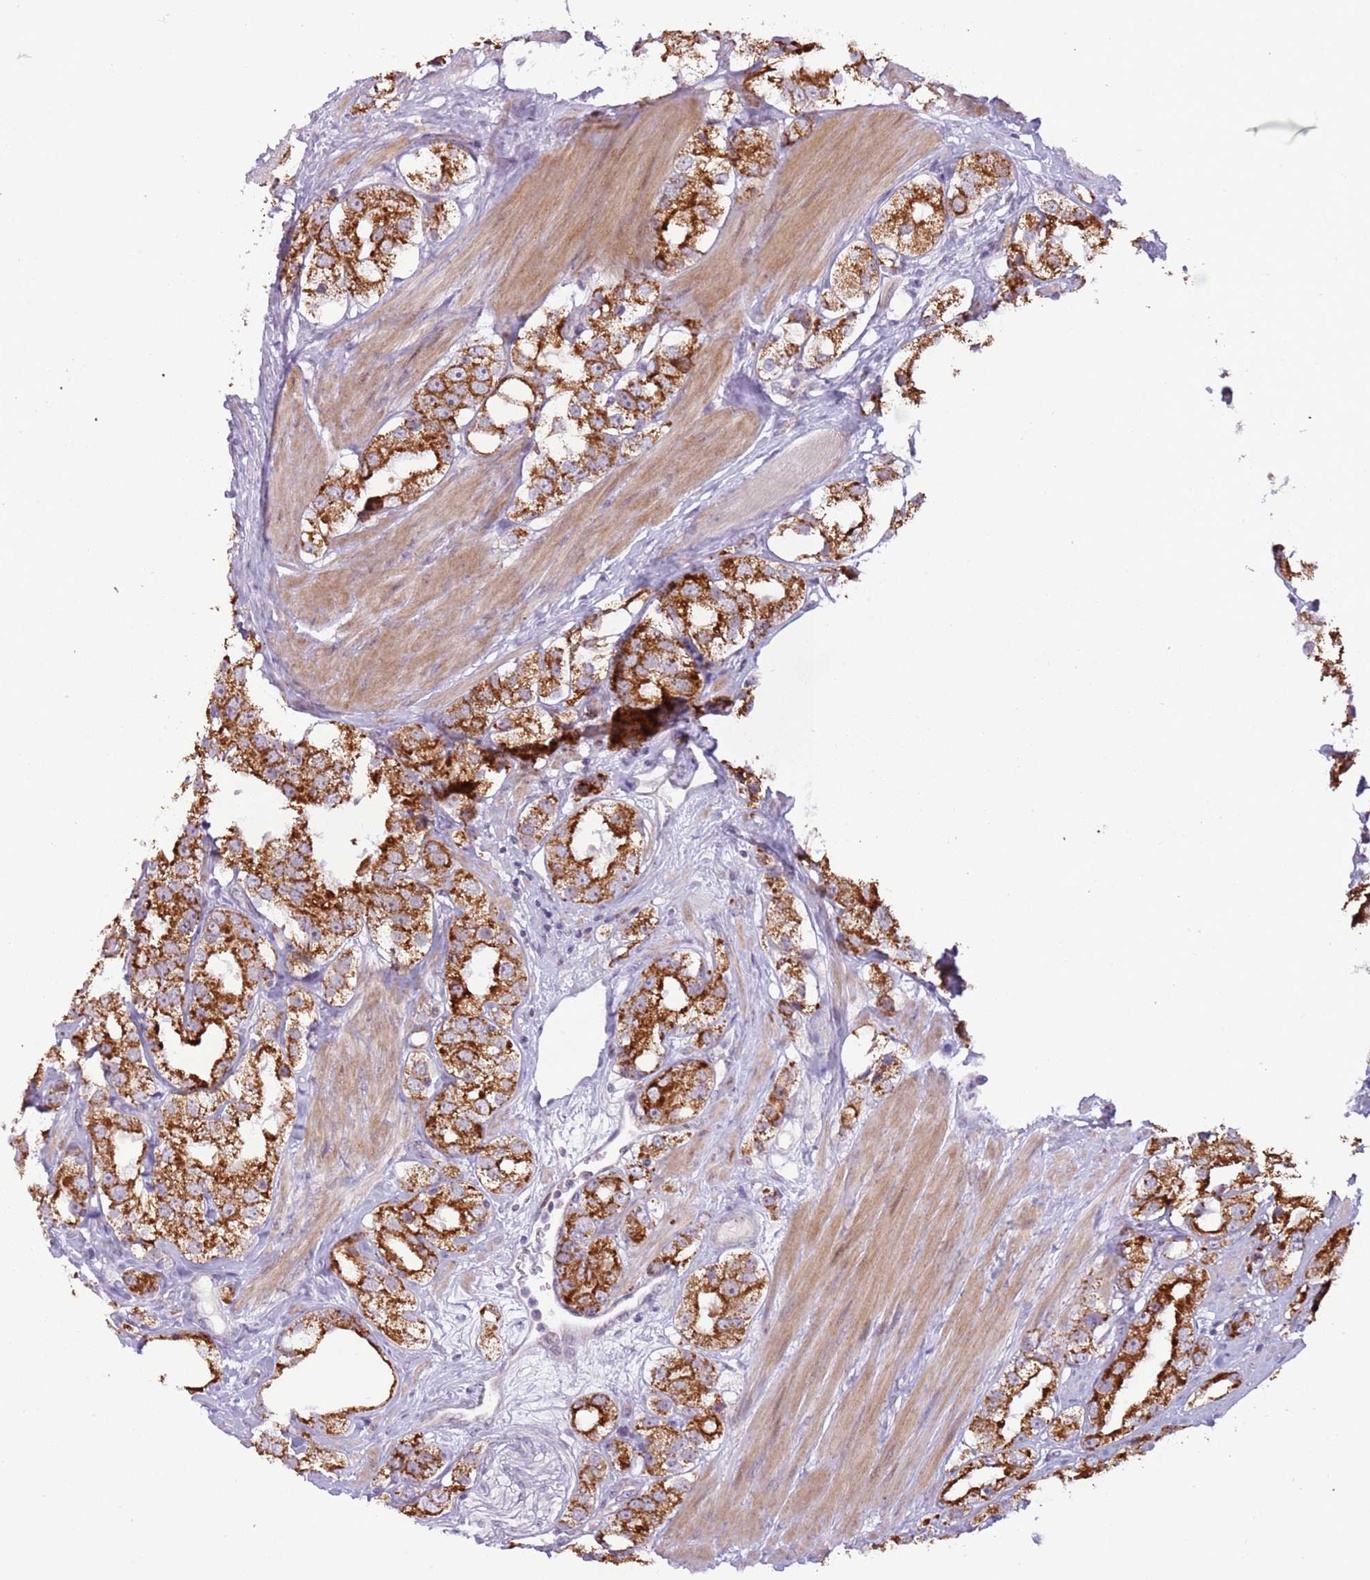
{"staining": {"intensity": "moderate", "quantity": ">75%", "location": "cytoplasmic/membranous"}, "tissue": "prostate cancer", "cell_type": "Tumor cells", "image_type": "cancer", "snomed": [{"axis": "morphology", "description": "Adenocarcinoma, NOS"}, {"axis": "topography", "description": "Prostate"}], "caption": "Human prostate adenocarcinoma stained with a protein marker displays moderate staining in tumor cells.", "gene": "MLLT11", "patient": {"sex": "male", "age": 79}}